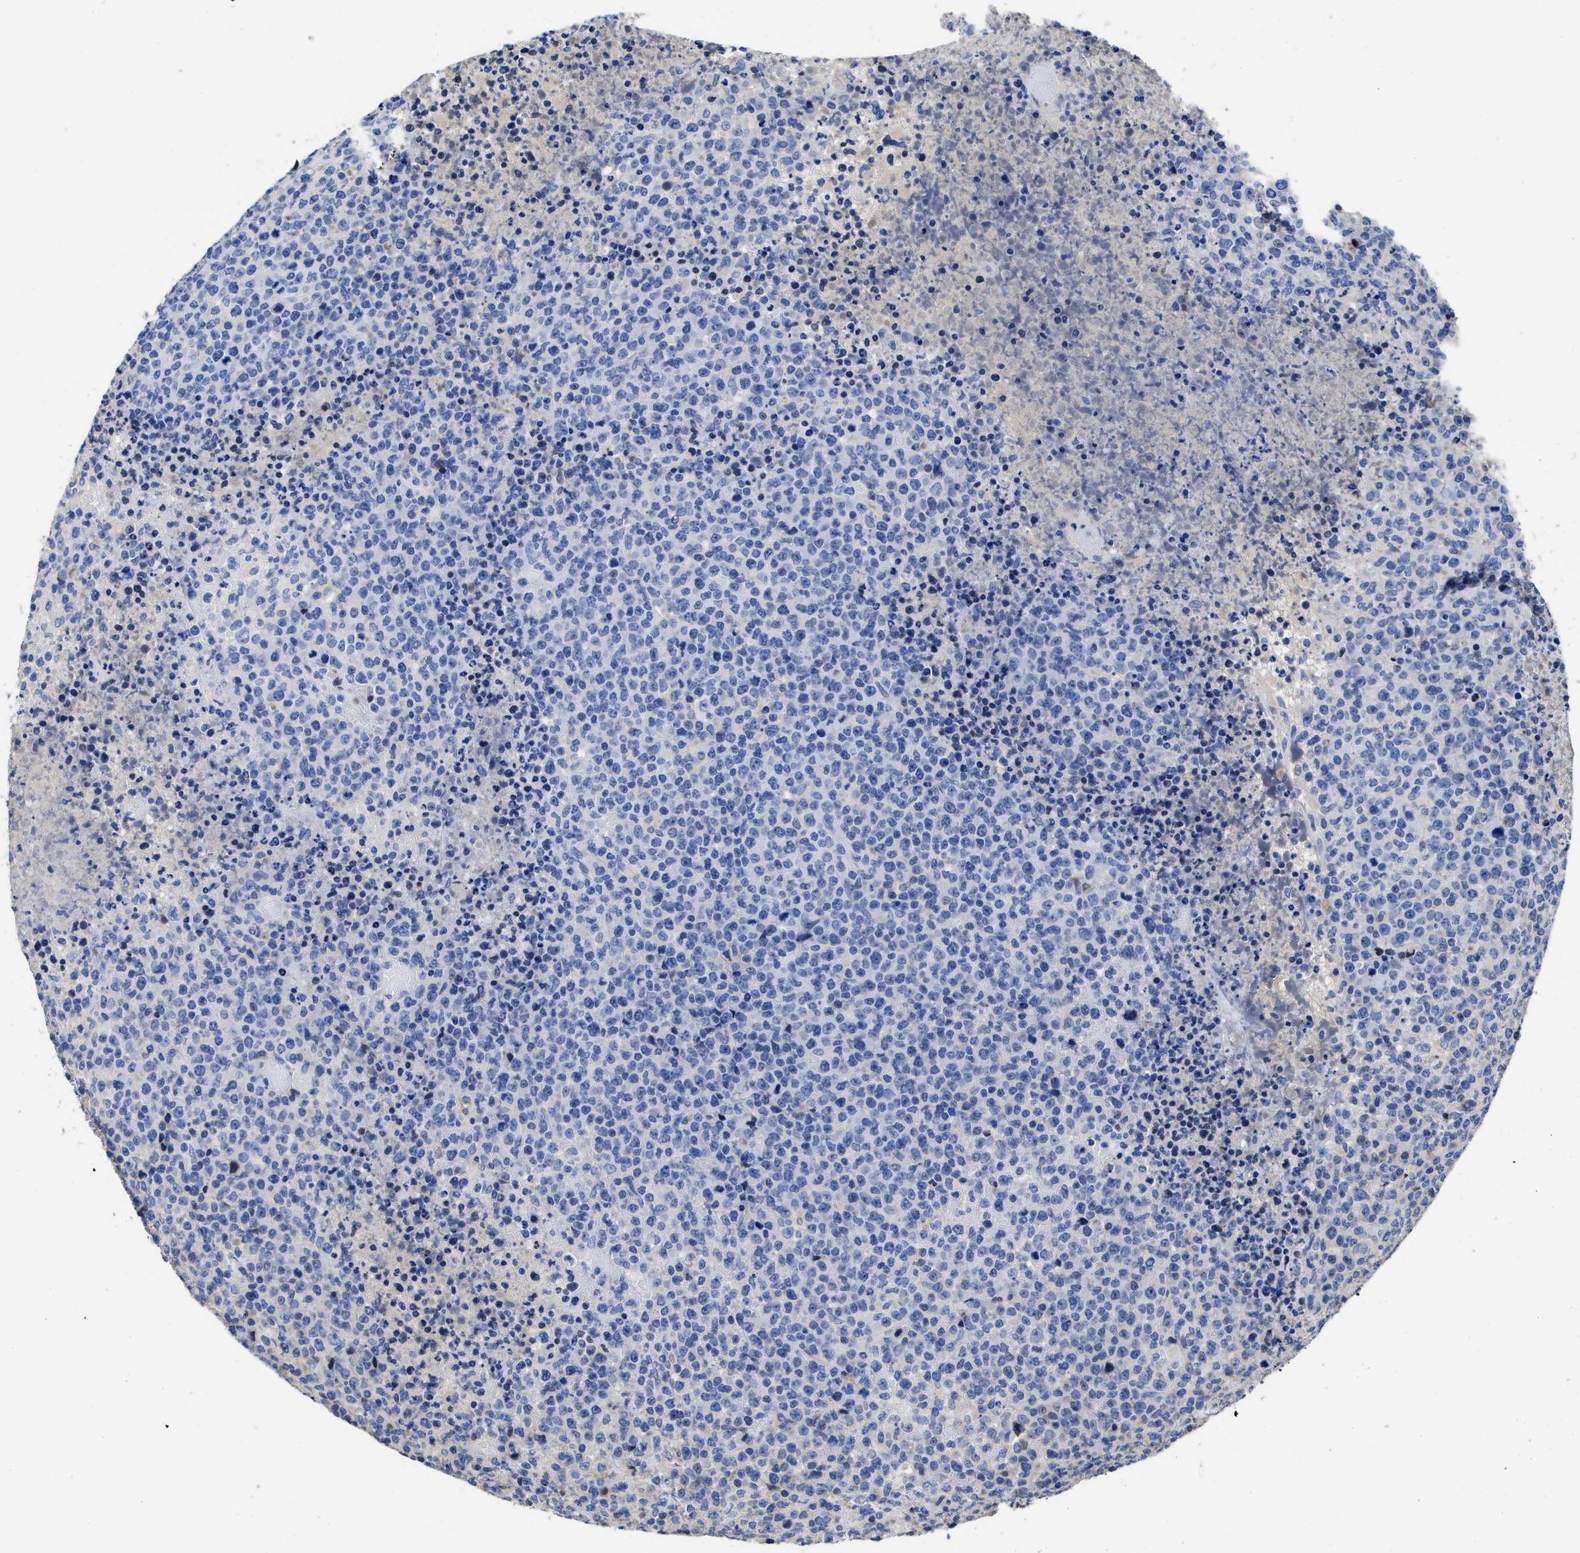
{"staining": {"intensity": "negative", "quantity": "none", "location": "none"}, "tissue": "lymphoma", "cell_type": "Tumor cells", "image_type": "cancer", "snomed": [{"axis": "morphology", "description": "Malignant lymphoma, non-Hodgkin's type, High grade"}, {"axis": "topography", "description": "Lymph node"}], "caption": "Image shows no protein positivity in tumor cells of malignant lymphoma, non-Hodgkin's type (high-grade) tissue. (Brightfield microscopy of DAB immunohistochemistry (IHC) at high magnification).", "gene": "HOOK1", "patient": {"sex": "male", "age": 13}}